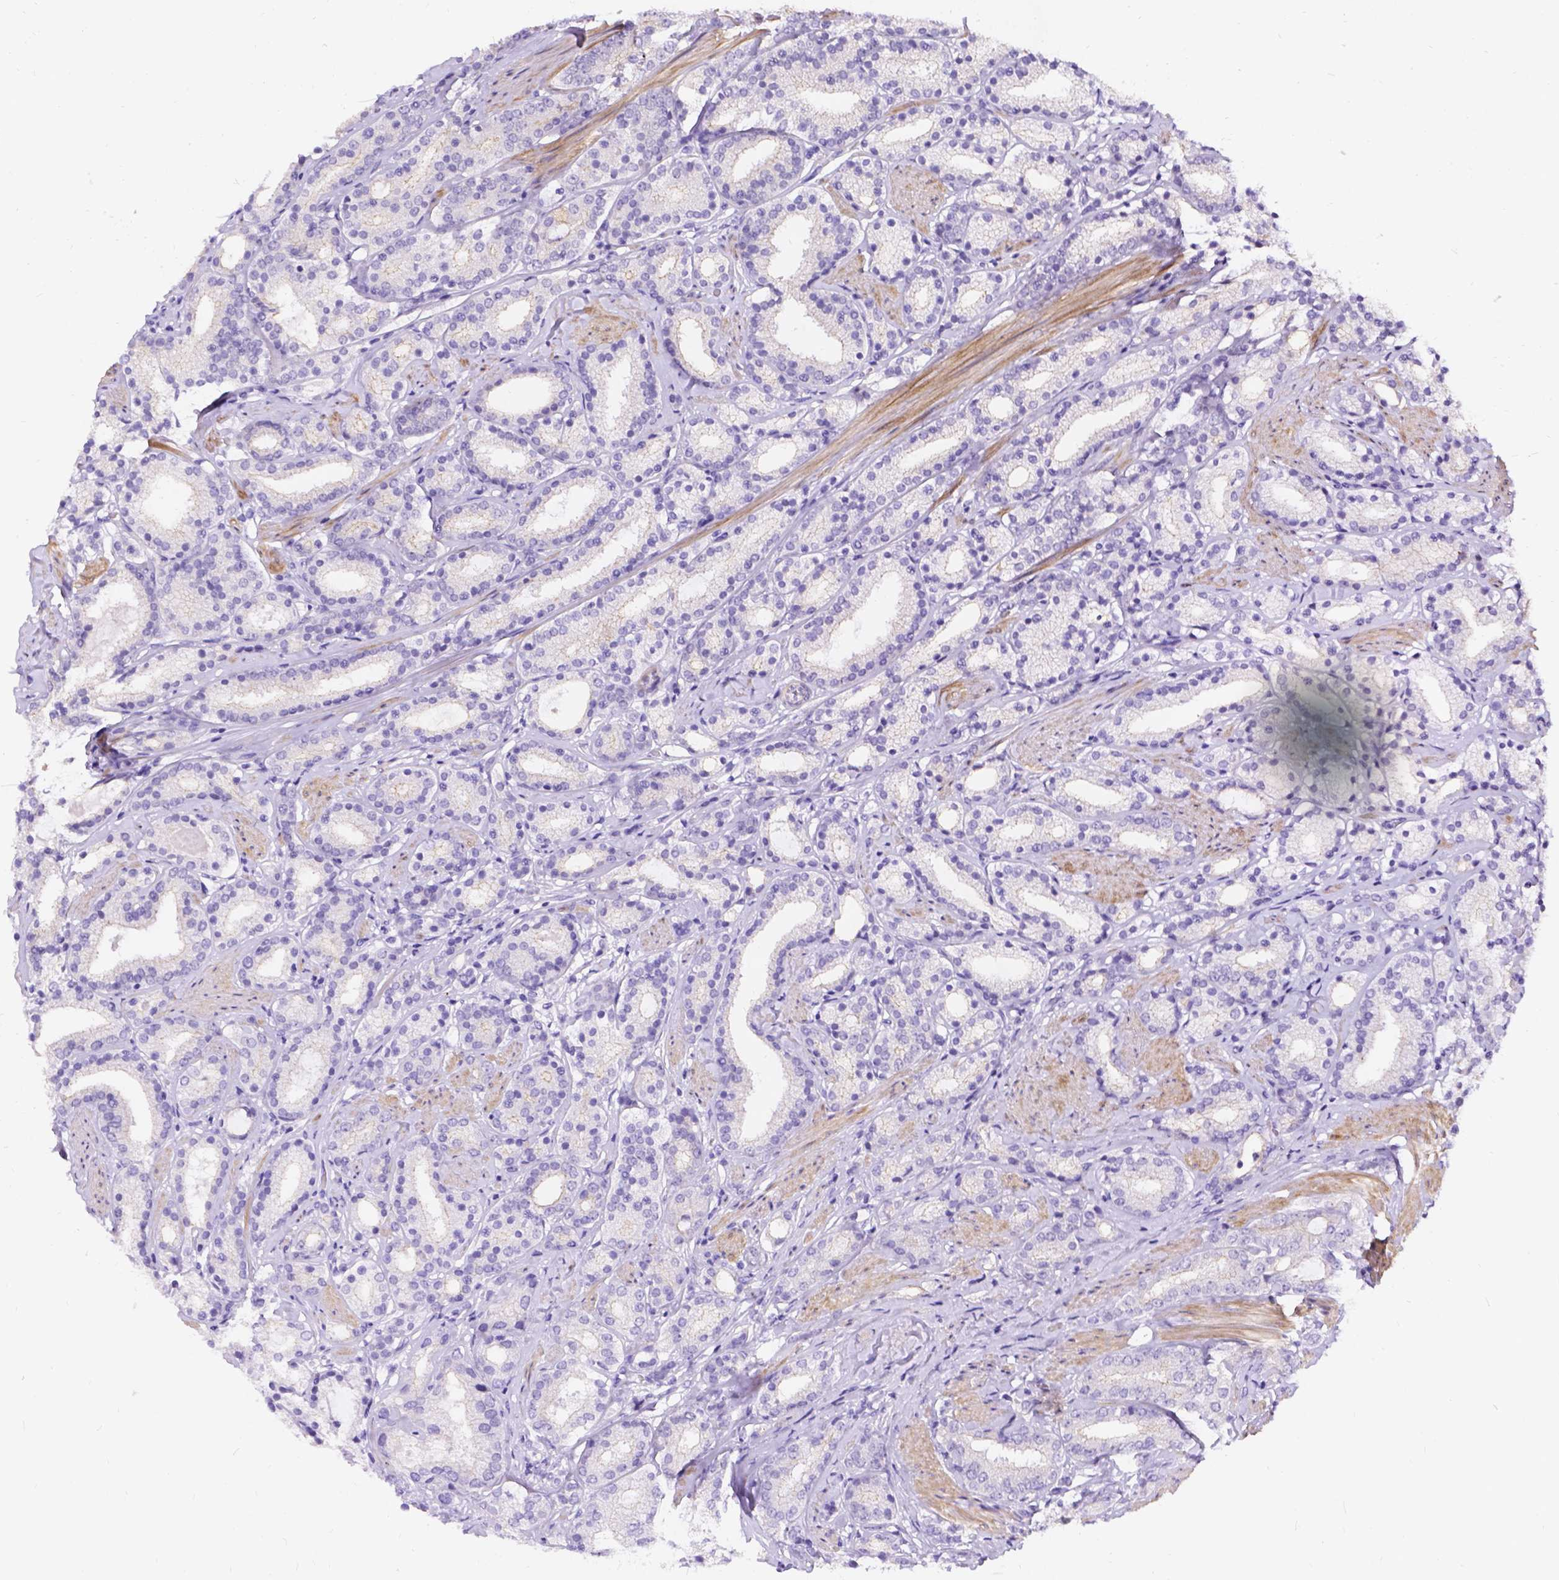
{"staining": {"intensity": "negative", "quantity": "none", "location": "none"}, "tissue": "prostate cancer", "cell_type": "Tumor cells", "image_type": "cancer", "snomed": [{"axis": "morphology", "description": "Adenocarcinoma, High grade"}, {"axis": "topography", "description": "Prostate"}], "caption": "Human prostate cancer (high-grade adenocarcinoma) stained for a protein using IHC exhibits no staining in tumor cells.", "gene": "PALS1", "patient": {"sex": "male", "age": 63}}